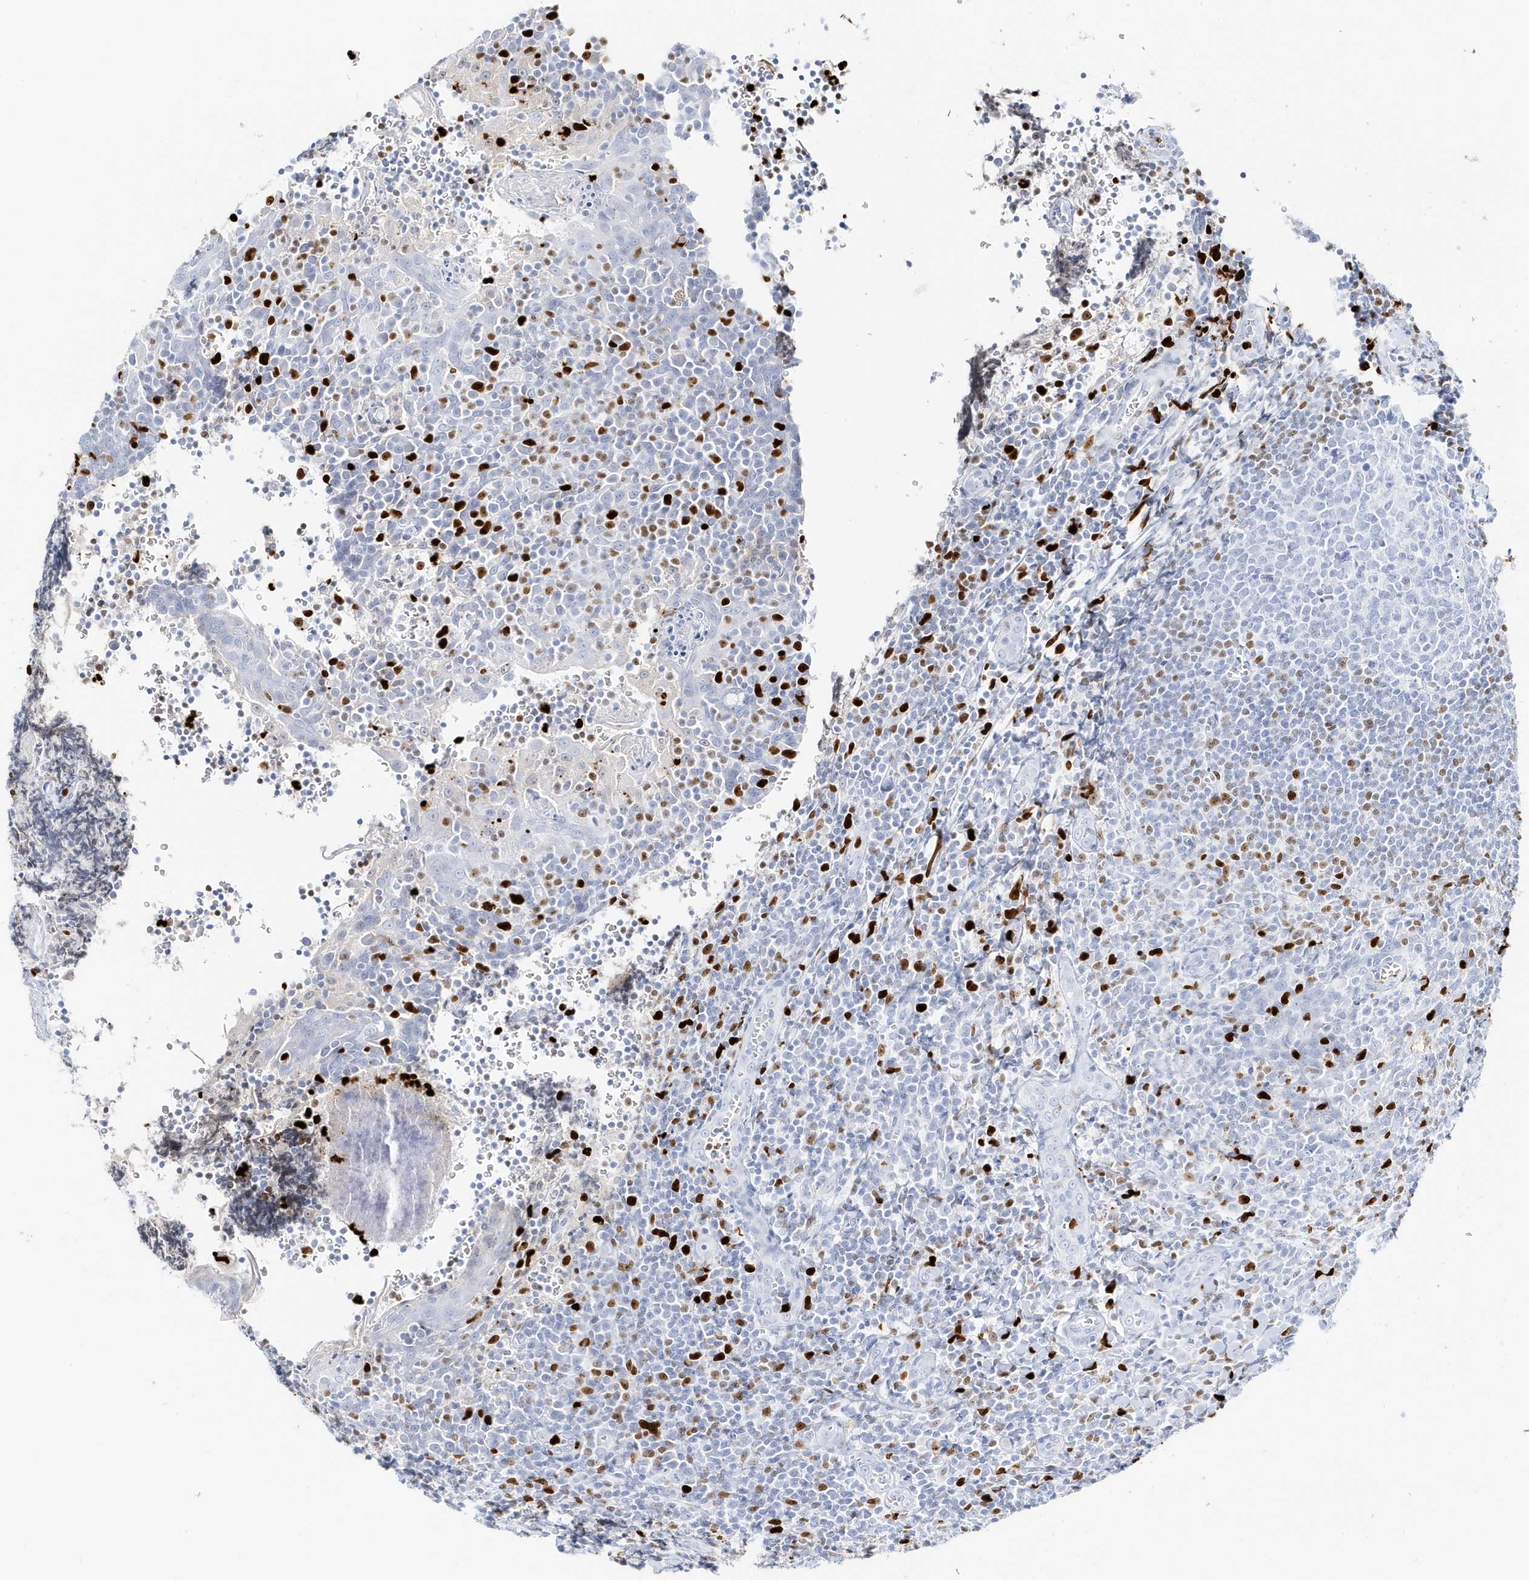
{"staining": {"intensity": "negative", "quantity": "none", "location": "none"}, "tissue": "tonsil", "cell_type": "Germinal center cells", "image_type": "normal", "snomed": [{"axis": "morphology", "description": "Normal tissue, NOS"}, {"axis": "topography", "description": "Tonsil"}], "caption": "IHC histopathology image of benign tonsil: human tonsil stained with DAB demonstrates no significant protein positivity in germinal center cells.", "gene": "MNDA", "patient": {"sex": "male", "age": 27}}